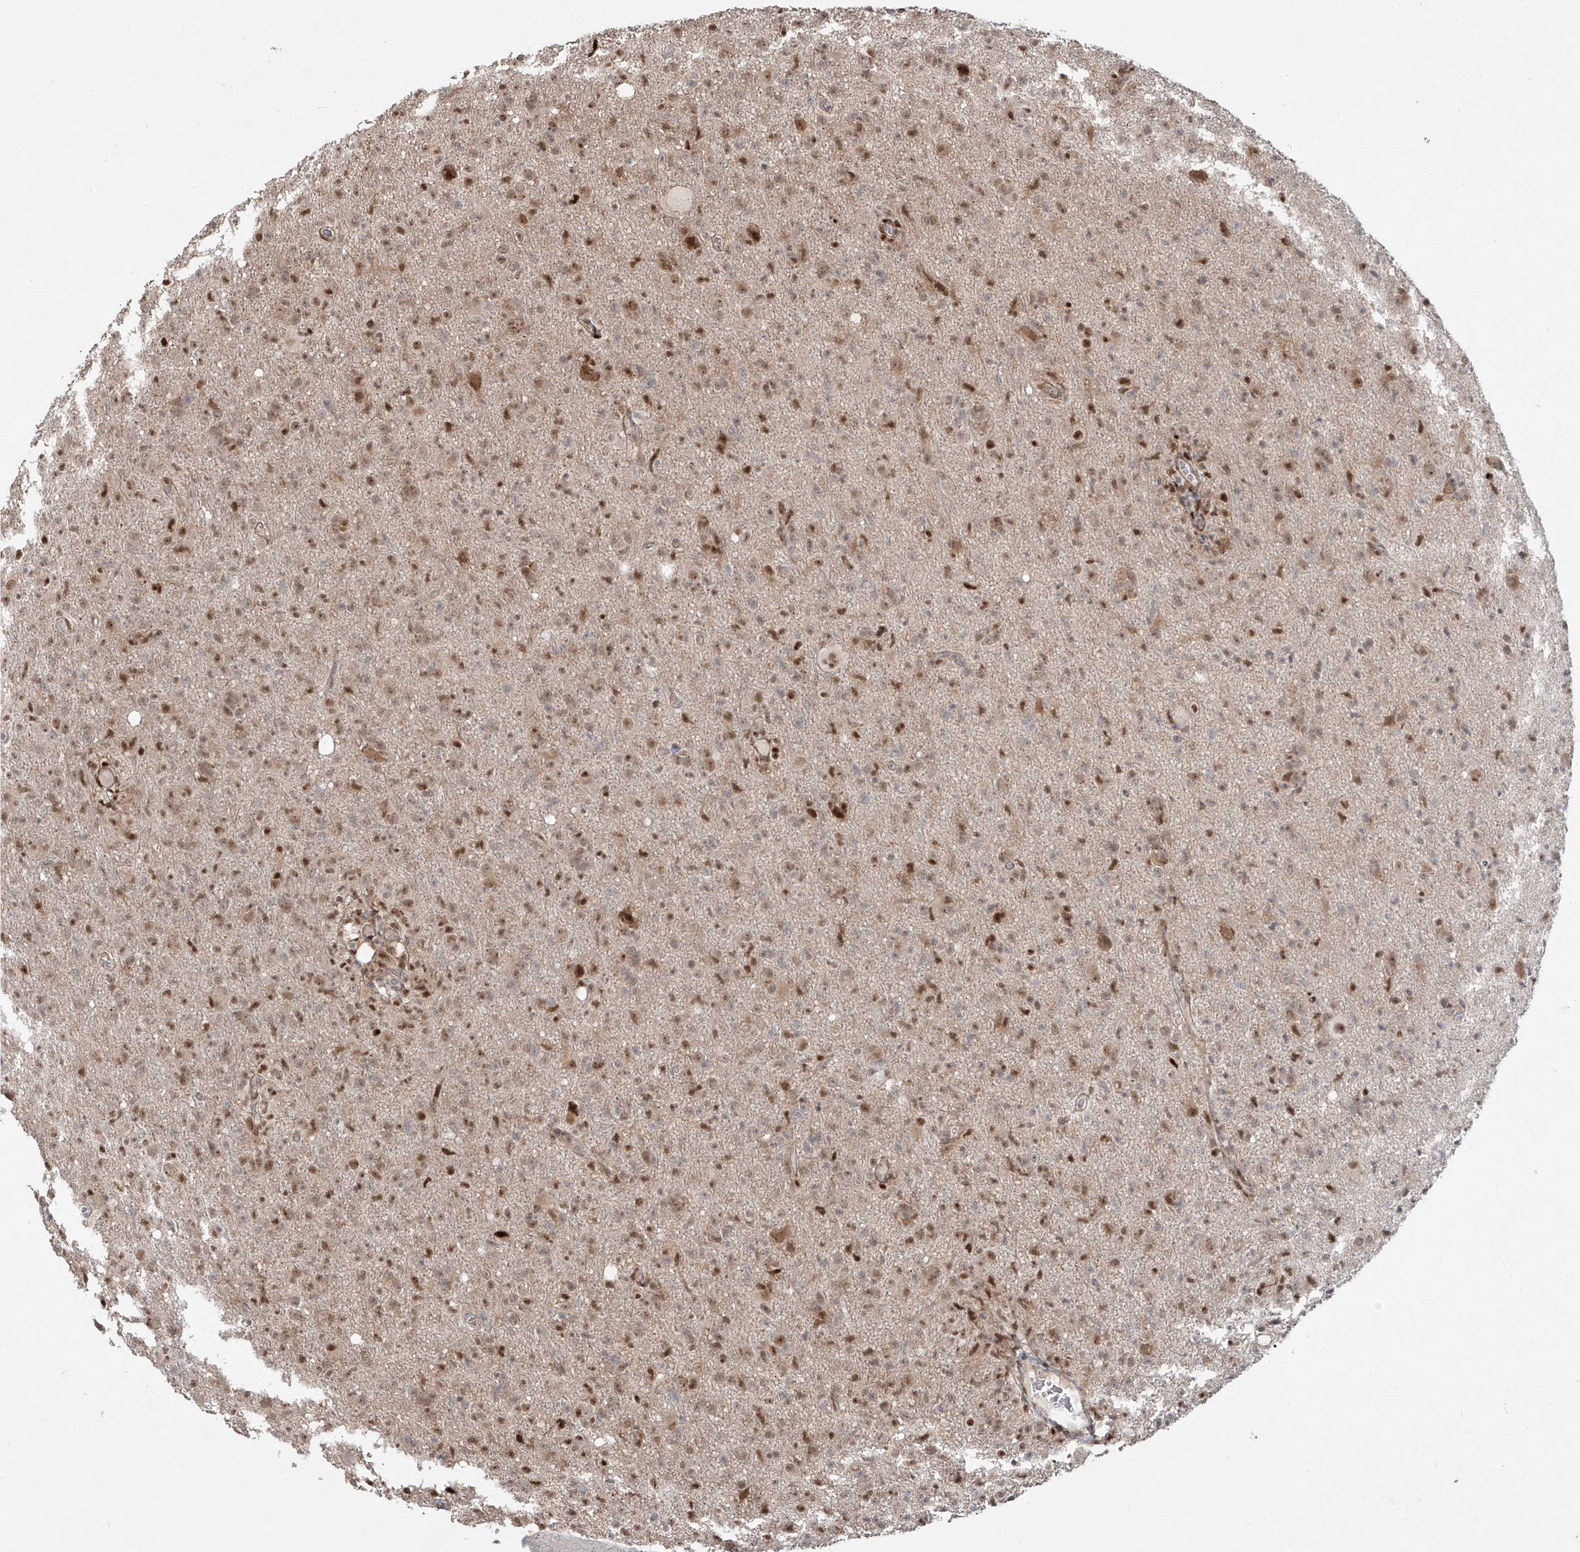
{"staining": {"intensity": "moderate", "quantity": ">75%", "location": "nuclear"}, "tissue": "glioma", "cell_type": "Tumor cells", "image_type": "cancer", "snomed": [{"axis": "morphology", "description": "Glioma, malignant, High grade"}, {"axis": "topography", "description": "Brain"}], "caption": "Moderate nuclear positivity is seen in approximately >75% of tumor cells in high-grade glioma (malignant).", "gene": "ZNF710", "patient": {"sex": "female", "age": 57}}